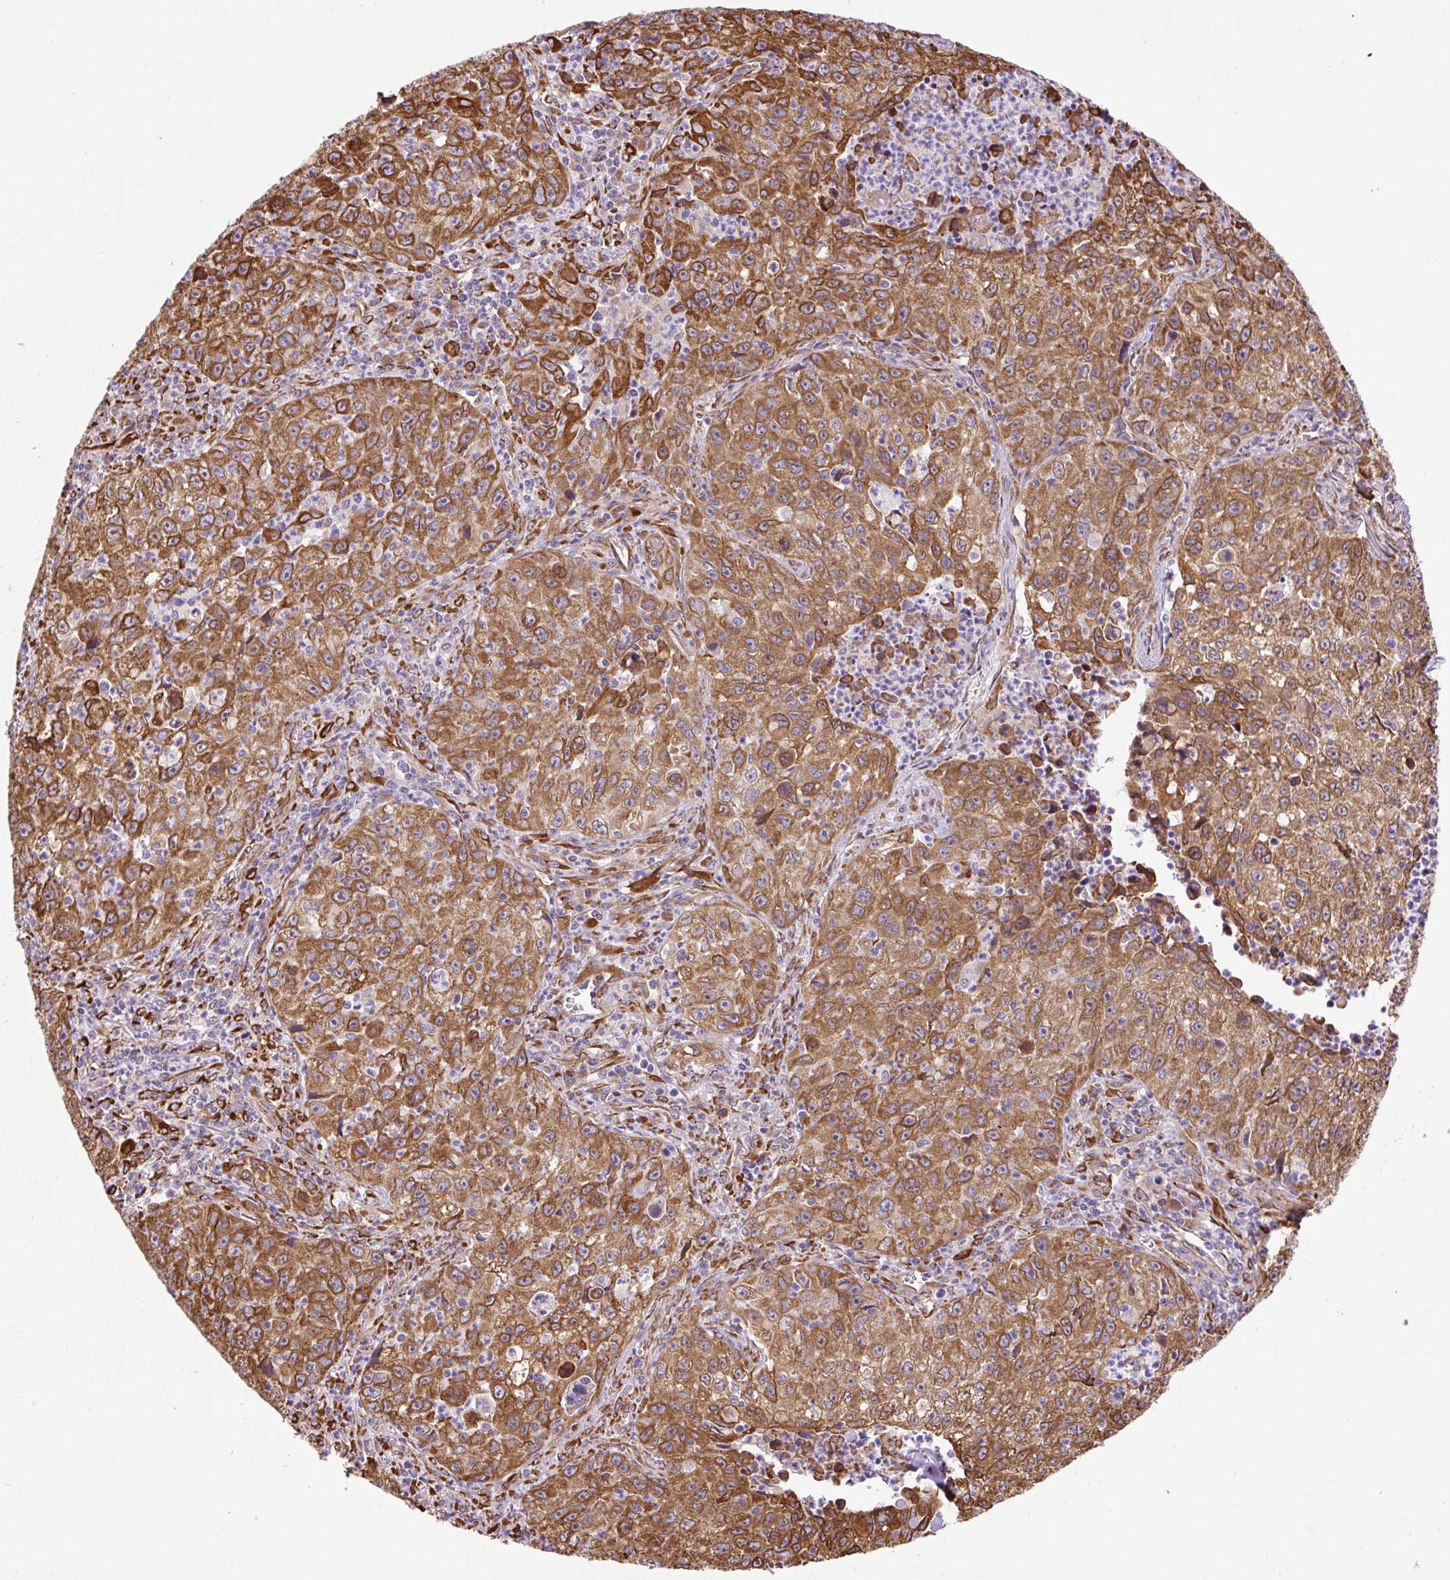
{"staining": {"intensity": "strong", "quantity": ">75%", "location": "cytoplasmic/membranous"}, "tissue": "lung cancer", "cell_type": "Tumor cells", "image_type": "cancer", "snomed": [{"axis": "morphology", "description": "Squamous cell carcinoma, NOS"}, {"axis": "topography", "description": "Lung"}], "caption": "Immunohistochemical staining of human lung cancer (squamous cell carcinoma) demonstrates high levels of strong cytoplasmic/membranous expression in approximately >75% of tumor cells. The staining was performed using DAB (3,3'-diaminobenzidine) to visualize the protein expression in brown, while the nuclei were stained in blue with hematoxylin (Magnification: 20x).", "gene": "RAB30", "patient": {"sex": "male", "age": 71}}